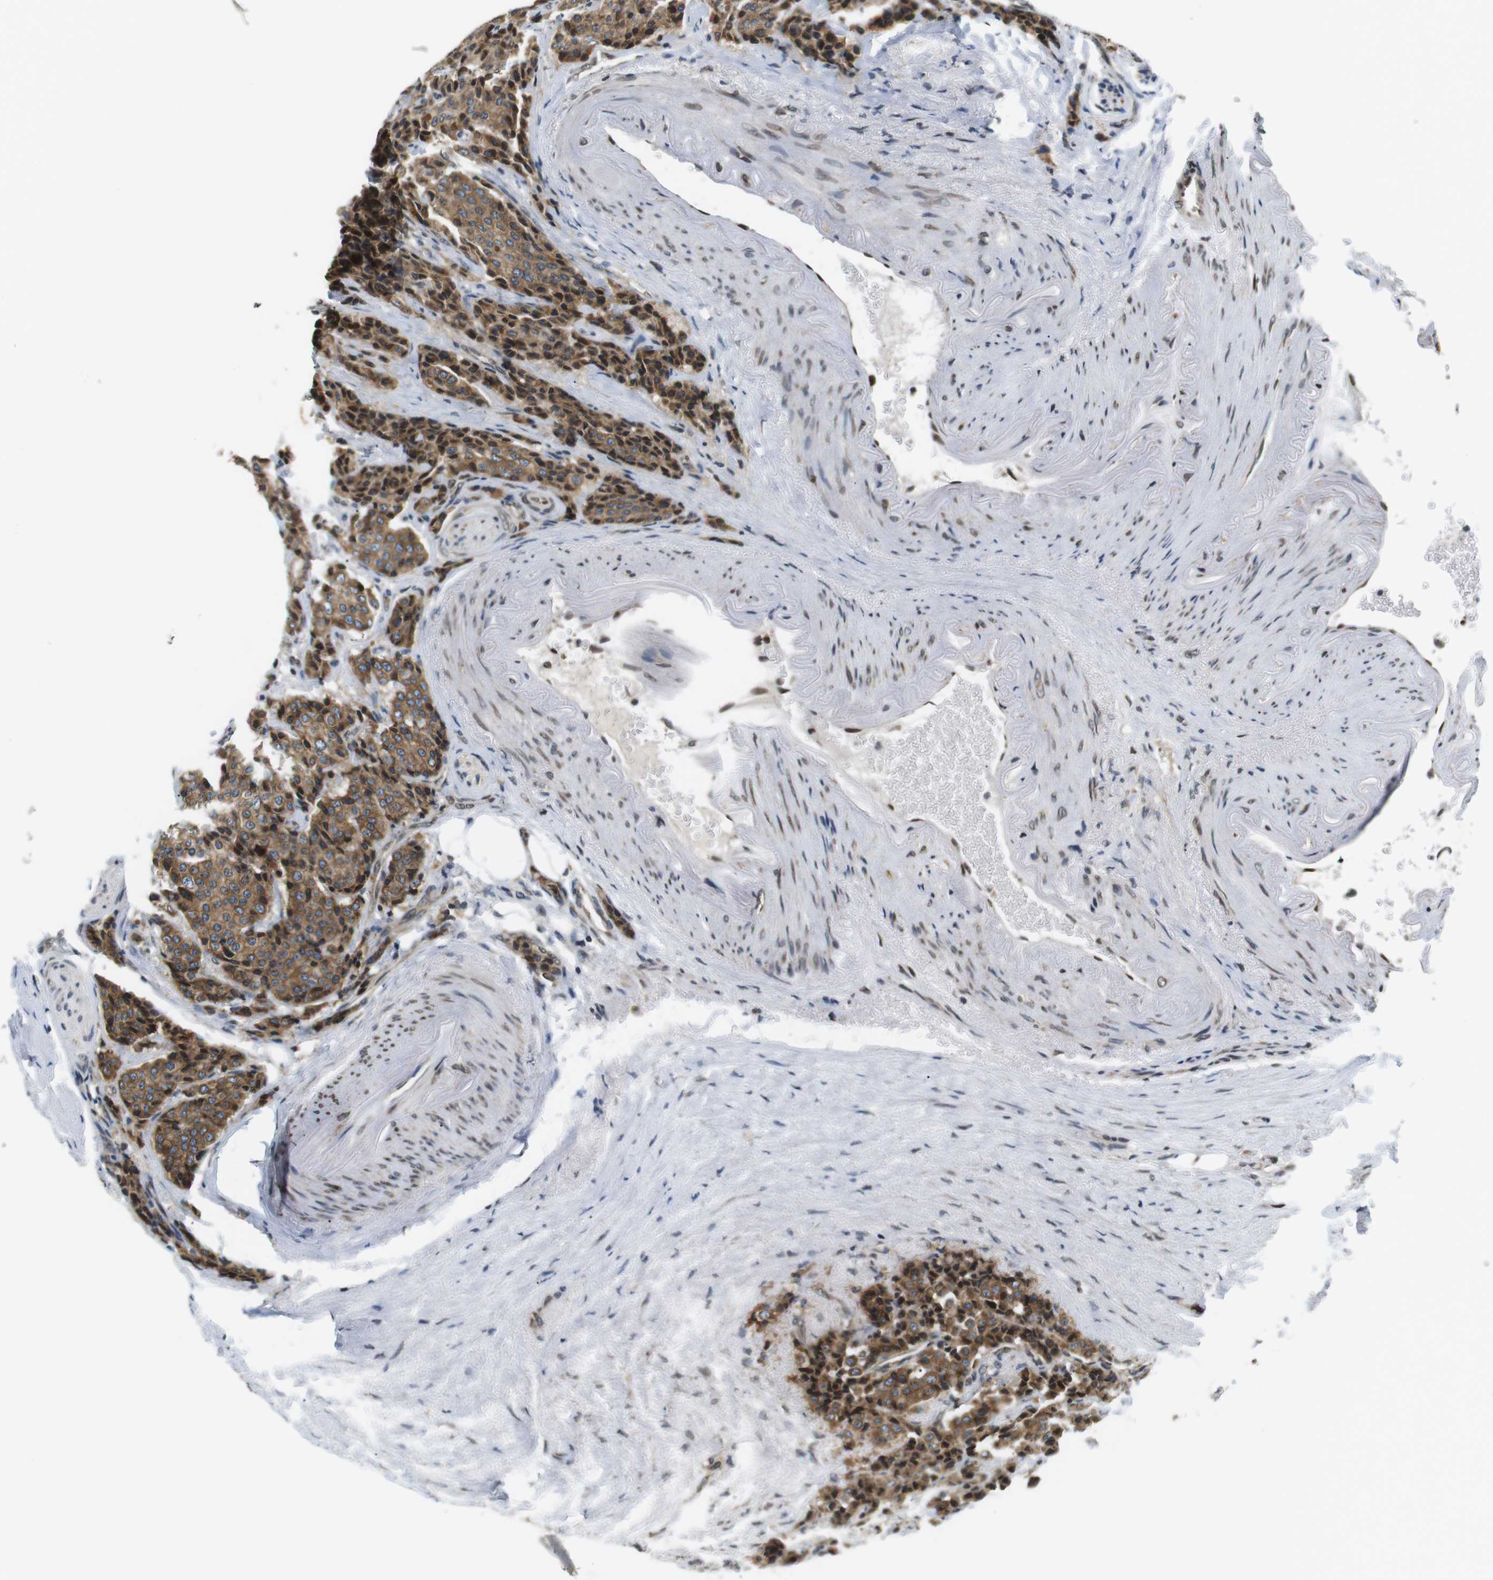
{"staining": {"intensity": "moderate", "quantity": ">75%", "location": "cytoplasmic/membranous,nuclear"}, "tissue": "carcinoid", "cell_type": "Tumor cells", "image_type": "cancer", "snomed": [{"axis": "morphology", "description": "Carcinoid, malignant, NOS"}, {"axis": "topography", "description": "Colon"}], "caption": "Immunohistochemistry photomicrograph of human carcinoid stained for a protein (brown), which demonstrates medium levels of moderate cytoplasmic/membranous and nuclear positivity in about >75% of tumor cells.", "gene": "TMX4", "patient": {"sex": "female", "age": 61}}